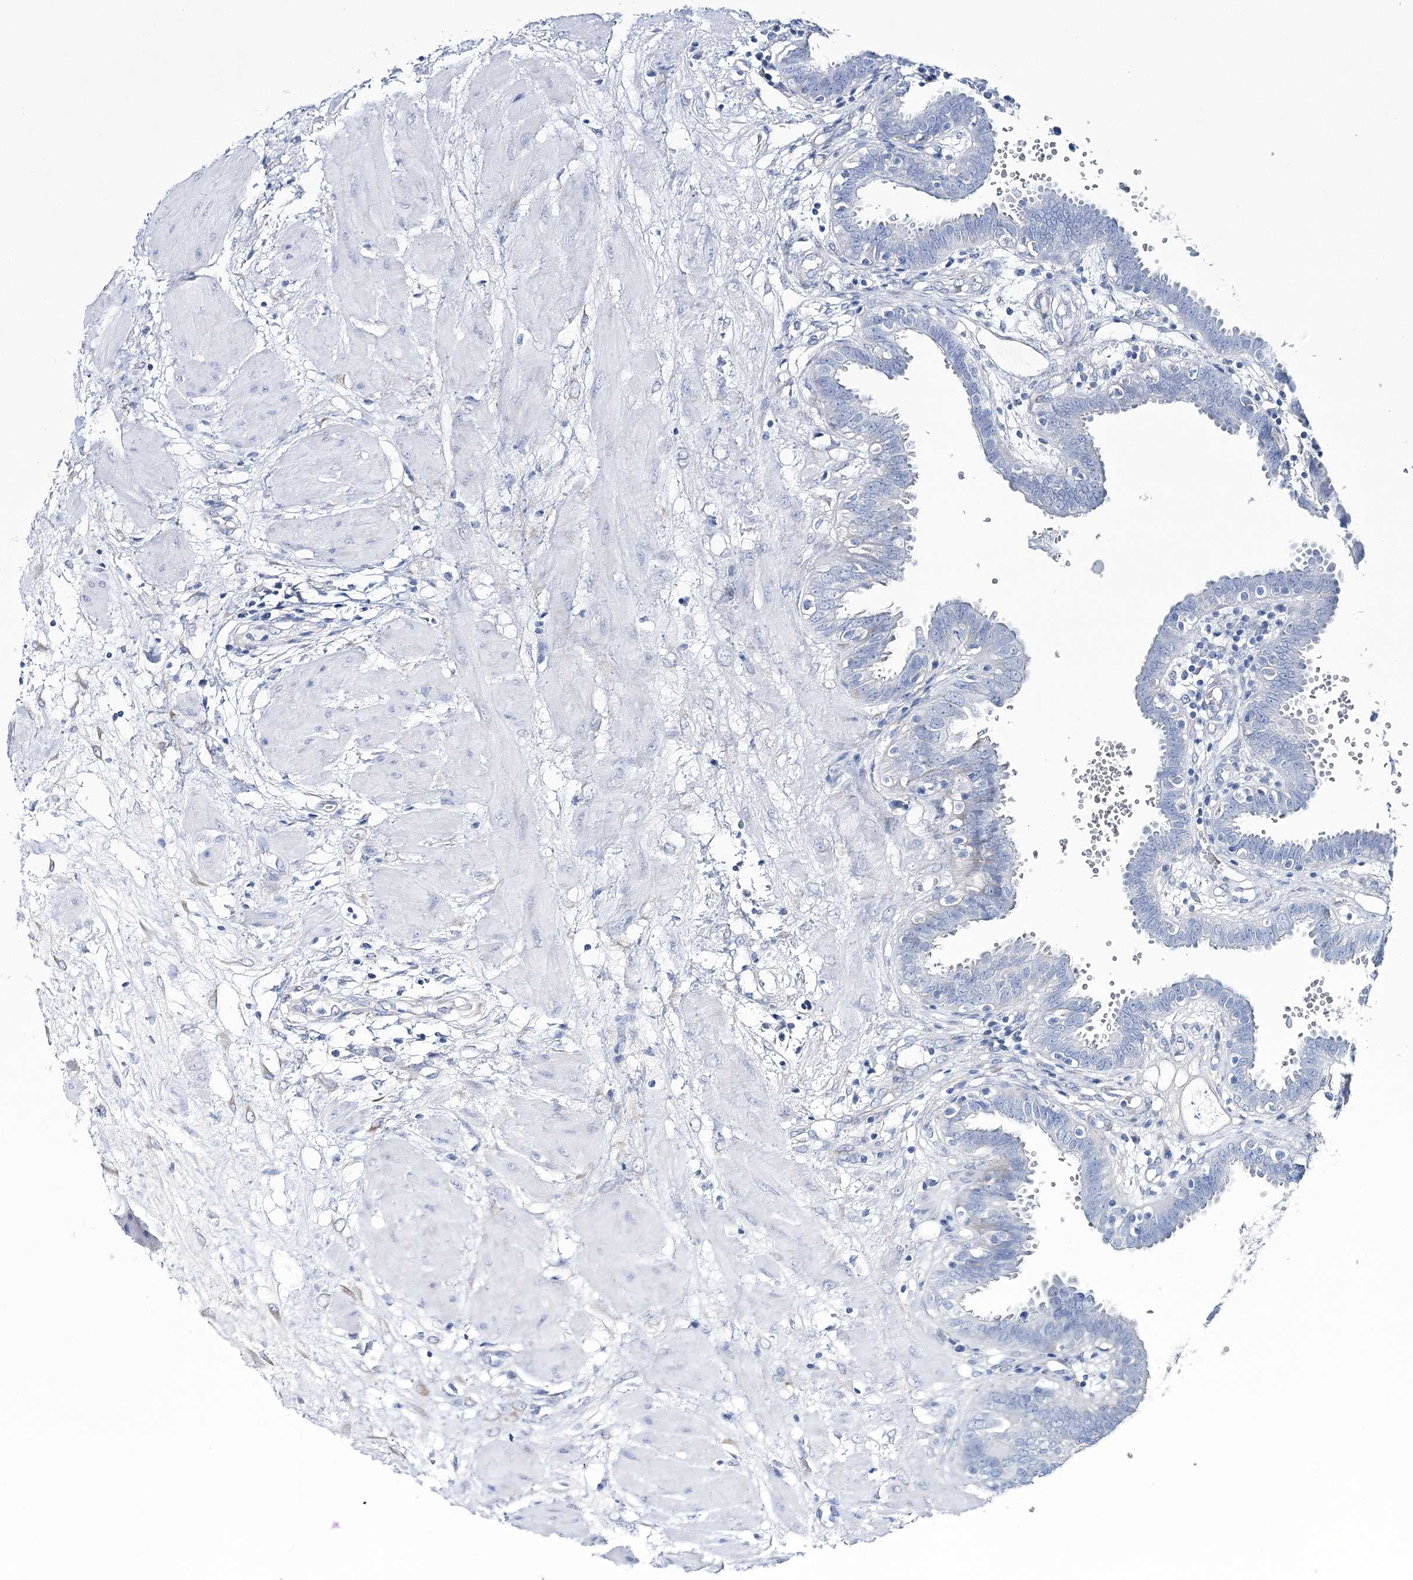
{"staining": {"intensity": "negative", "quantity": "none", "location": "none"}, "tissue": "fallopian tube", "cell_type": "Glandular cells", "image_type": "normal", "snomed": [{"axis": "morphology", "description": "Normal tissue, NOS"}, {"axis": "topography", "description": "Fallopian tube"}, {"axis": "topography", "description": "Placenta"}], "caption": "A micrograph of human fallopian tube is negative for staining in glandular cells. (DAB (3,3'-diaminobenzidine) immunohistochemistry (IHC) with hematoxylin counter stain).", "gene": "CSN3", "patient": {"sex": "female", "age": 32}}